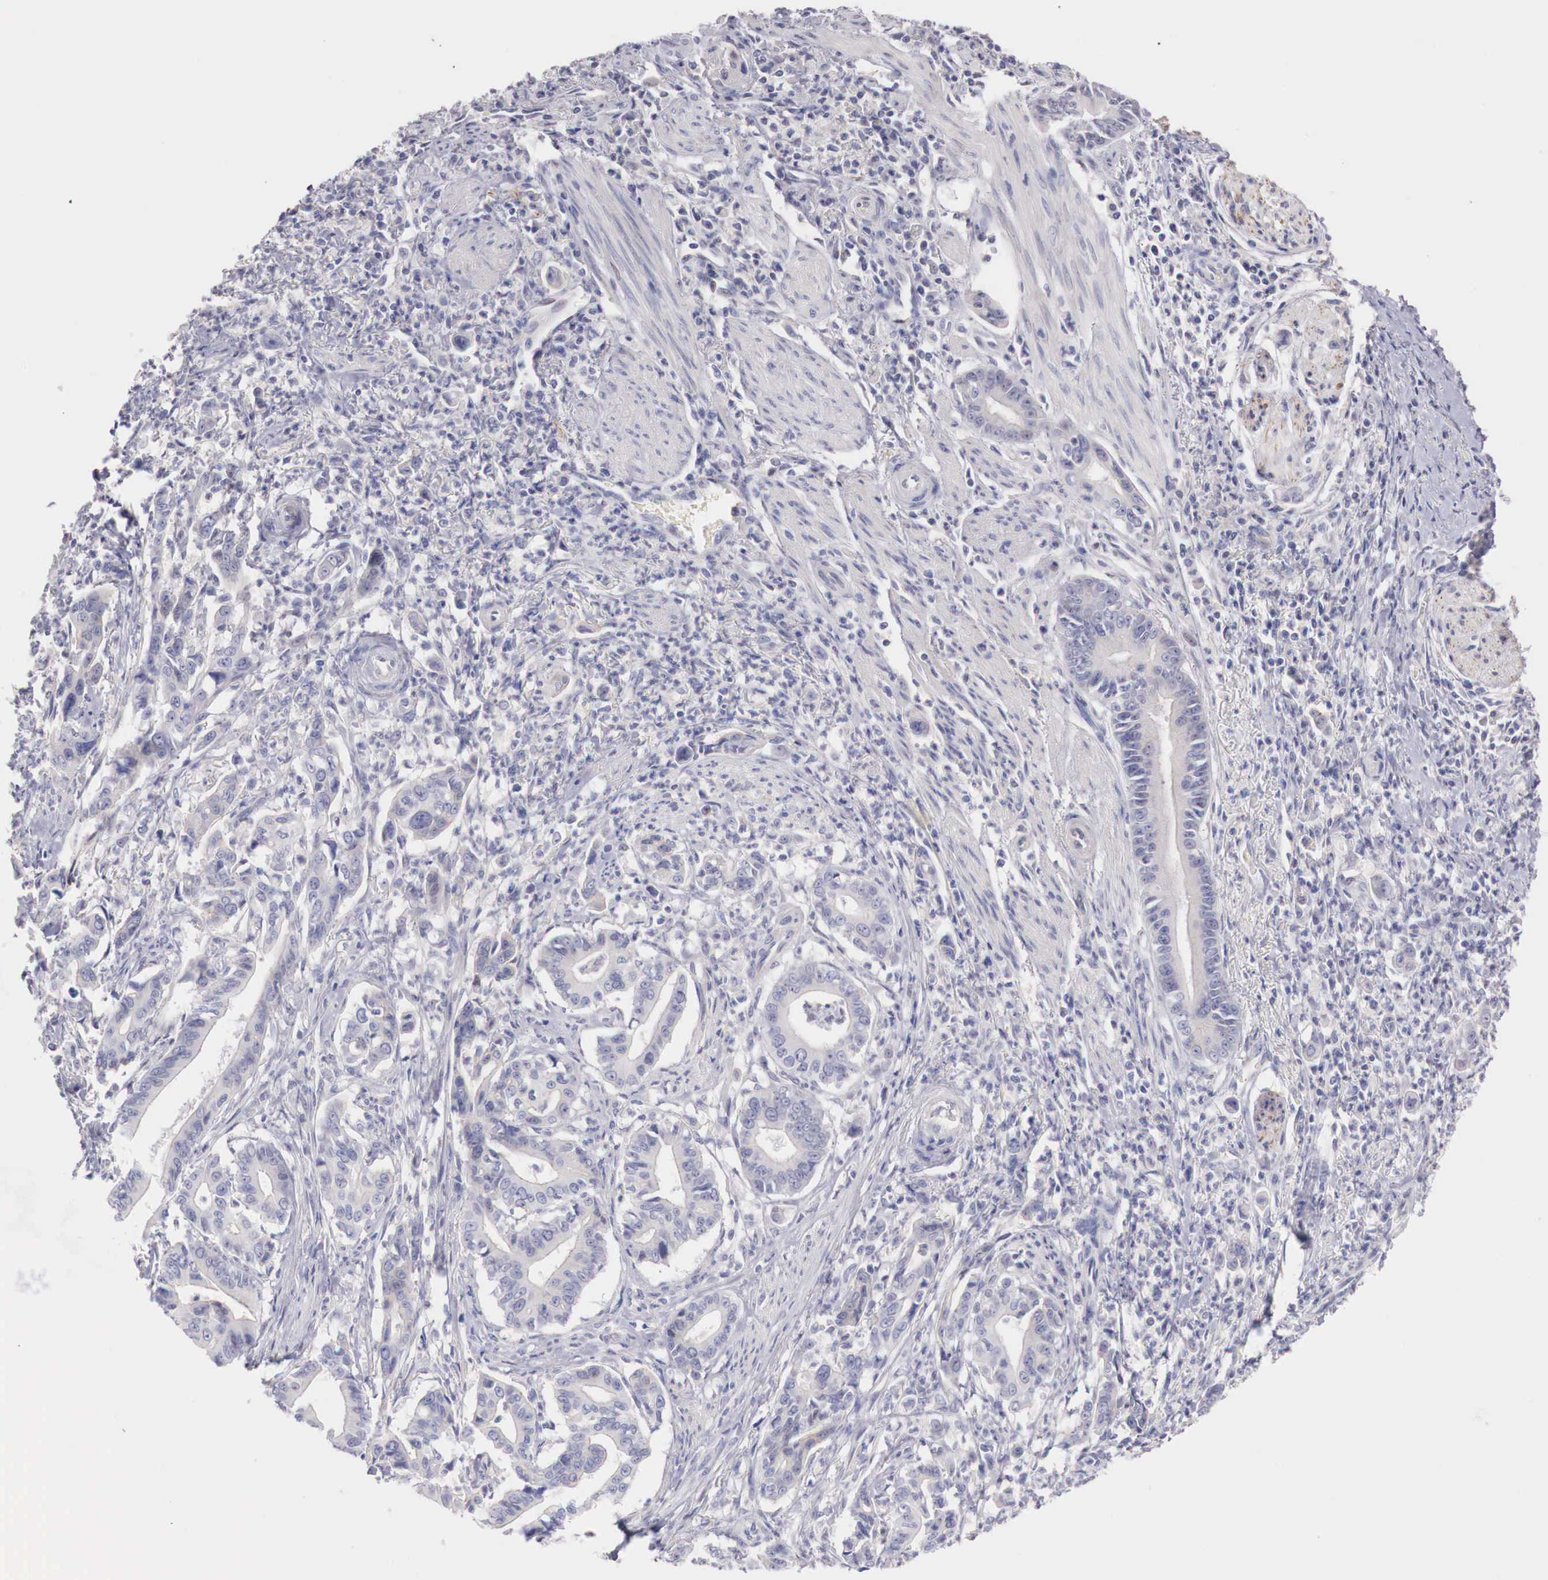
{"staining": {"intensity": "negative", "quantity": "none", "location": "none"}, "tissue": "stomach cancer", "cell_type": "Tumor cells", "image_type": "cancer", "snomed": [{"axis": "morphology", "description": "Adenocarcinoma, NOS"}, {"axis": "topography", "description": "Stomach"}], "caption": "Immunohistochemical staining of stomach cancer reveals no significant expression in tumor cells. (DAB (3,3'-diaminobenzidine) IHC, high magnification).", "gene": "TRIM13", "patient": {"sex": "female", "age": 76}}